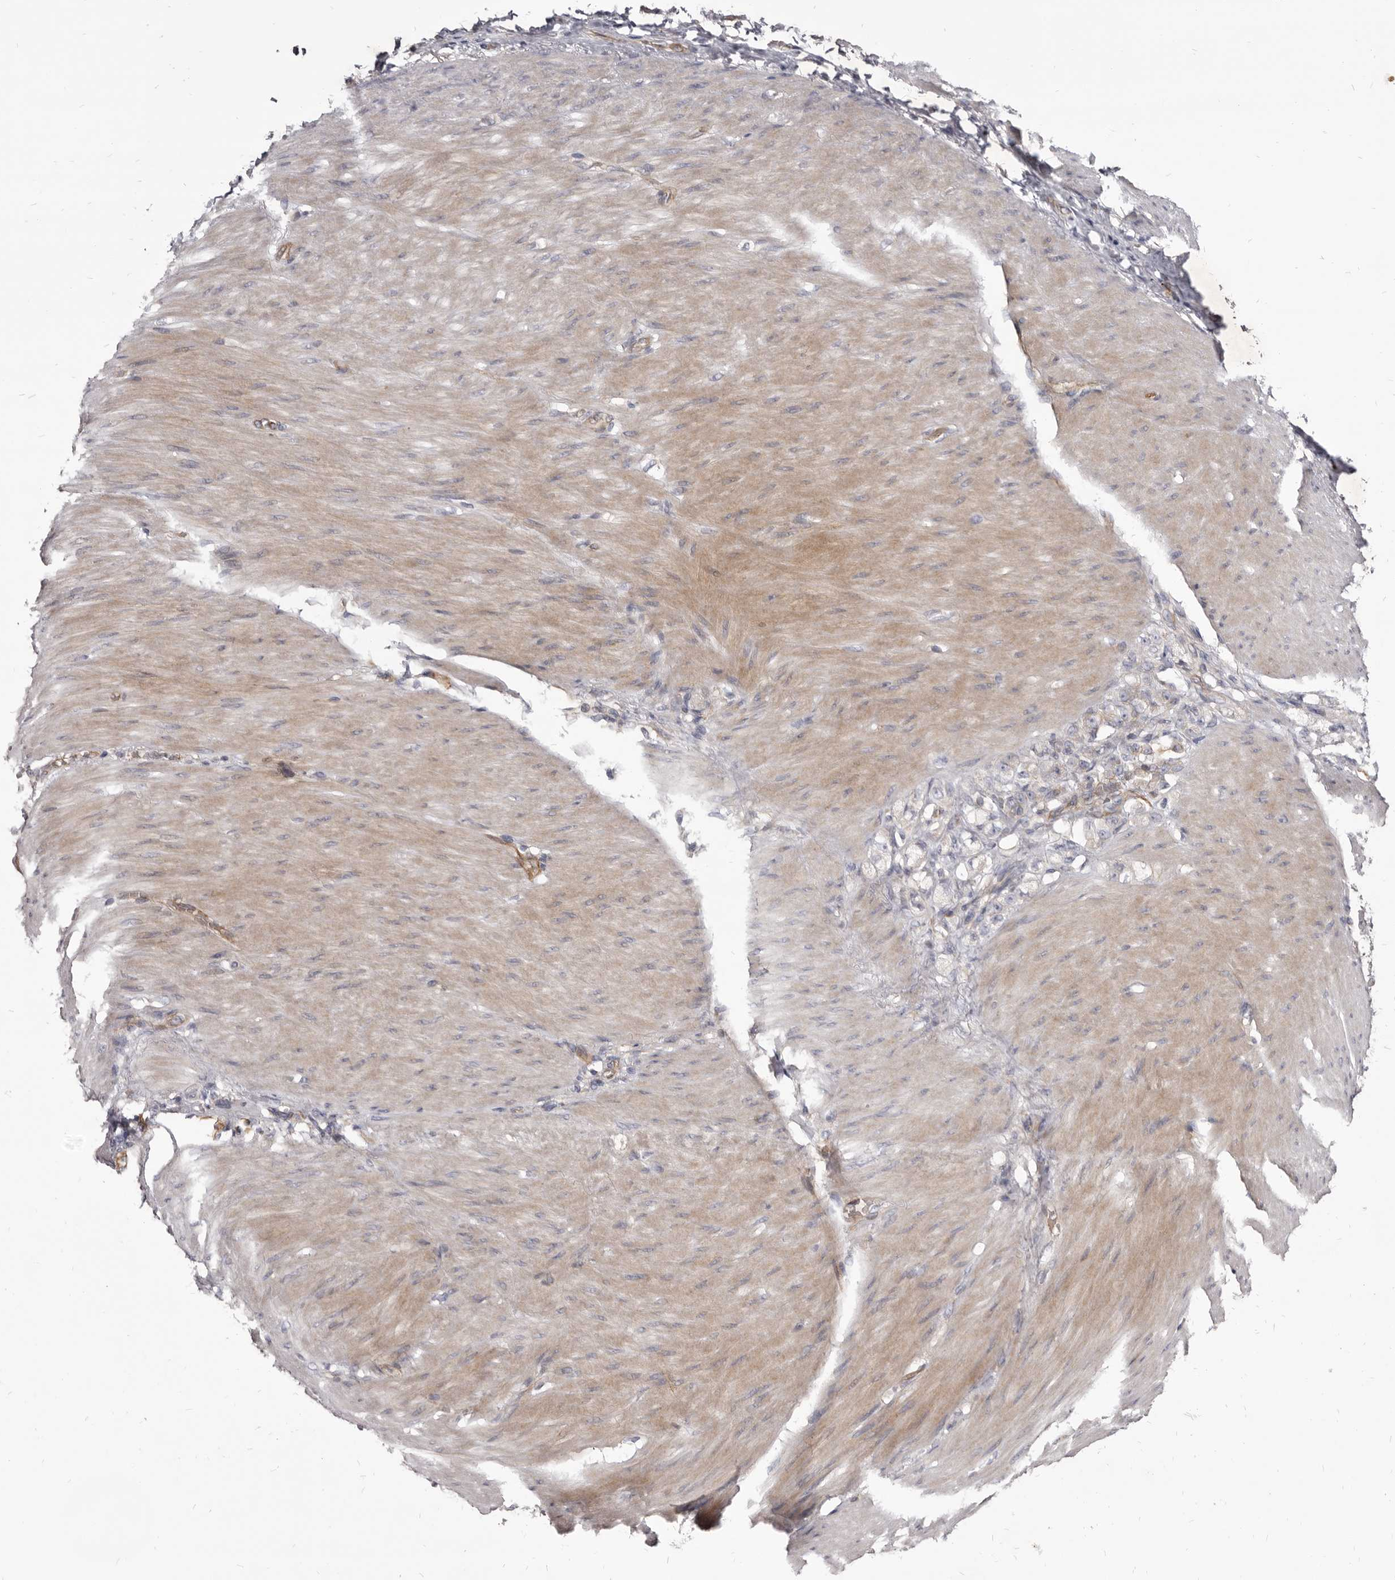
{"staining": {"intensity": "weak", "quantity": "<25%", "location": "cytoplasmic/membranous"}, "tissue": "stomach cancer", "cell_type": "Tumor cells", "image_type": "cancer", "snomed": [{"axis": "morphology", "description": "Normal tissue, NOS"}, {"axis": "morphology", "description": "Adenocarcinoma, NOS"}, {"axis": "topography", "description": "Stomach"}], "caption": "Immunohistochemical staining of human stomach cancer (adenocarcinoma) shows no significant expression in tumor cells.", "gene": "FAS", "patient": {"sex": "male", "age": 82}}